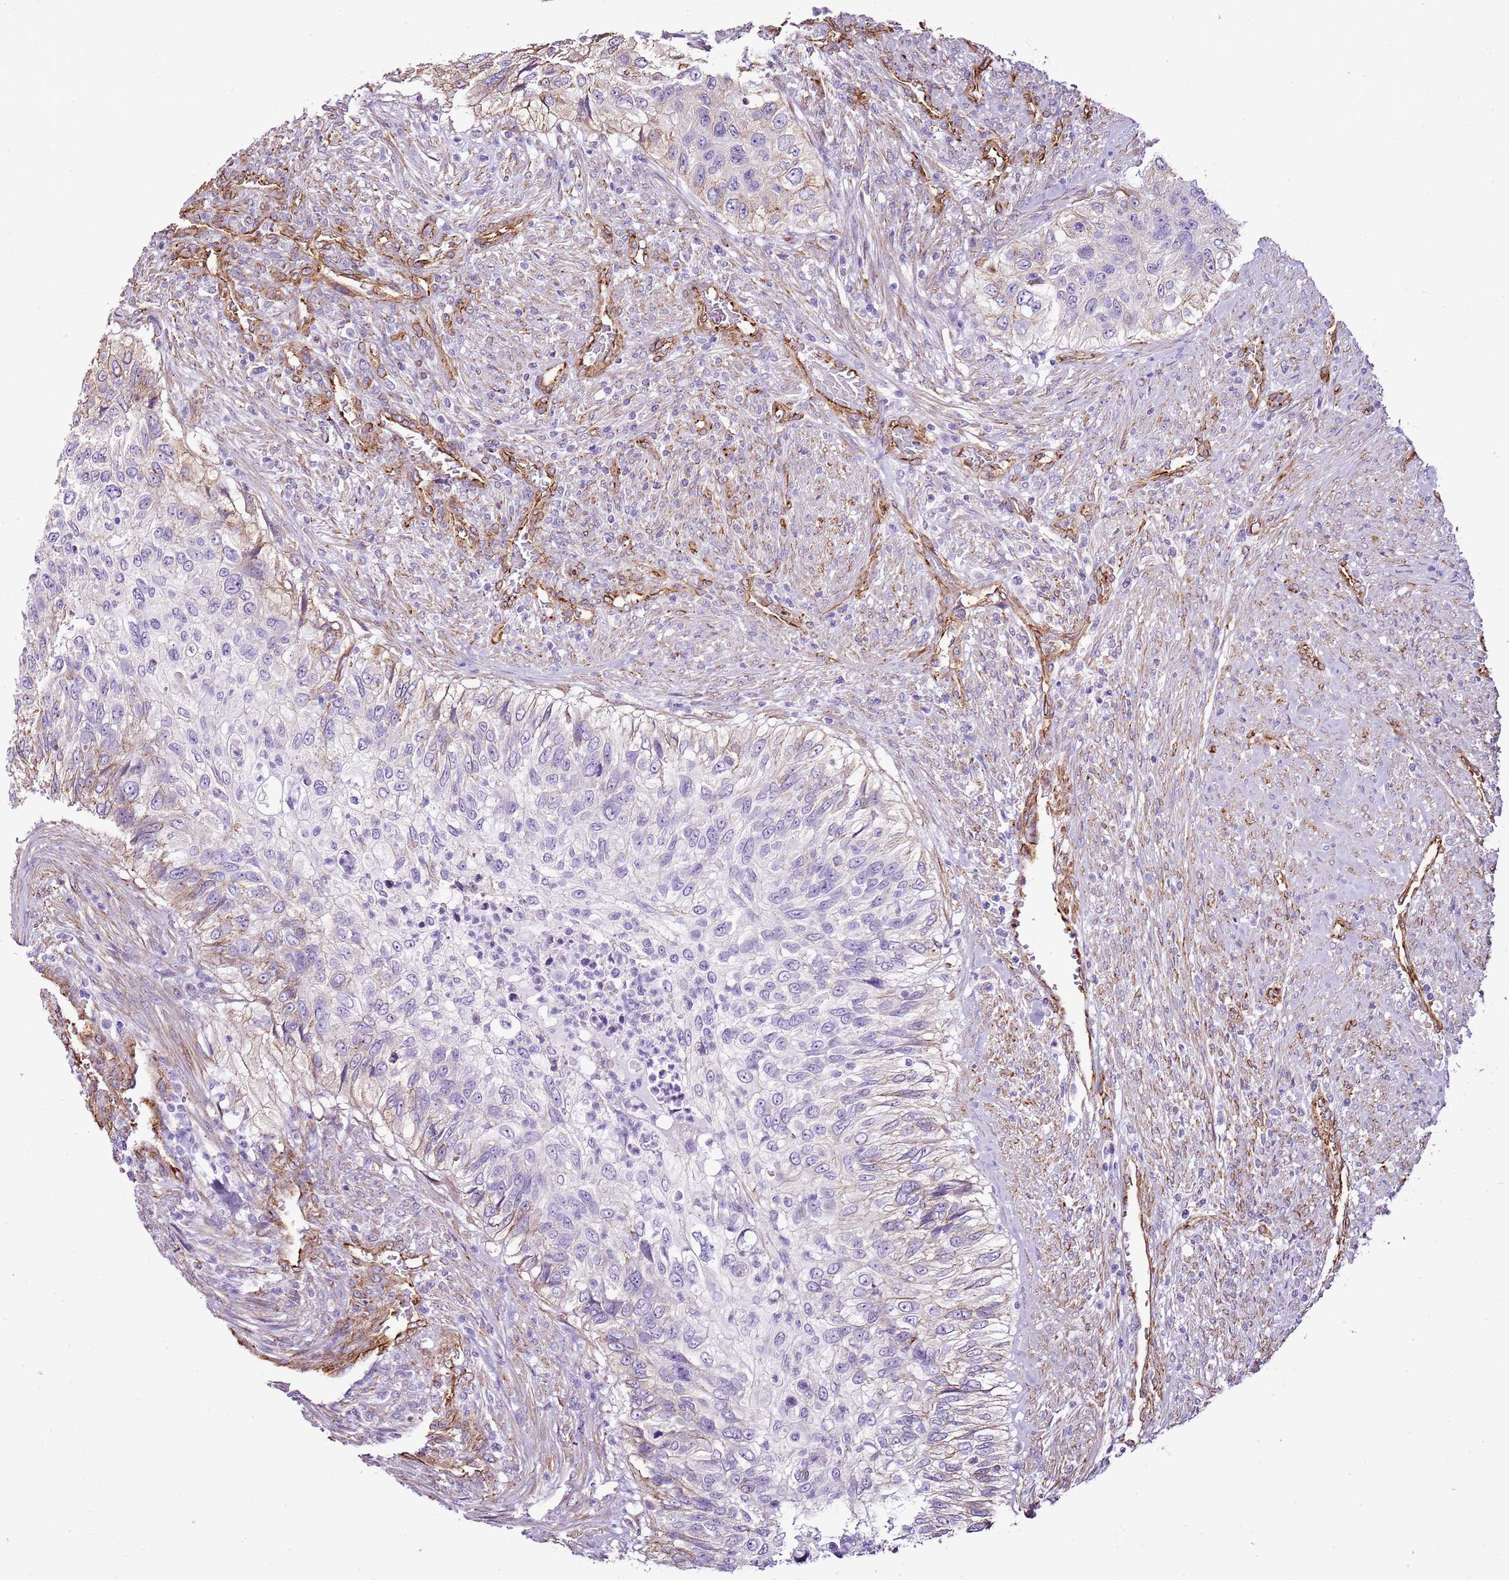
{"staining": {"intensity": "weak", "quantity": "<25%", "location": "cytoplasmic/membranous"}, "tissue": "urothelial cancer", "cell_type": "Tumor cells", "image_type": "cancer", "snomed": [{"axis": "morphology", "description": "Urothelial carcinoma, High grade"}, {"axis": "topography", "description": "Urinary bladder"}], "caption": "Photomicrograph shows no significant protein staining in tumor cells of urothelial cancer. (Stains: DAB IHC with hematoxylin counter stain, Microscopy: brightfield microscopy at high magnification).", "gene": "CTDSPL", "patient": {"sex": "female", "age": 60}}